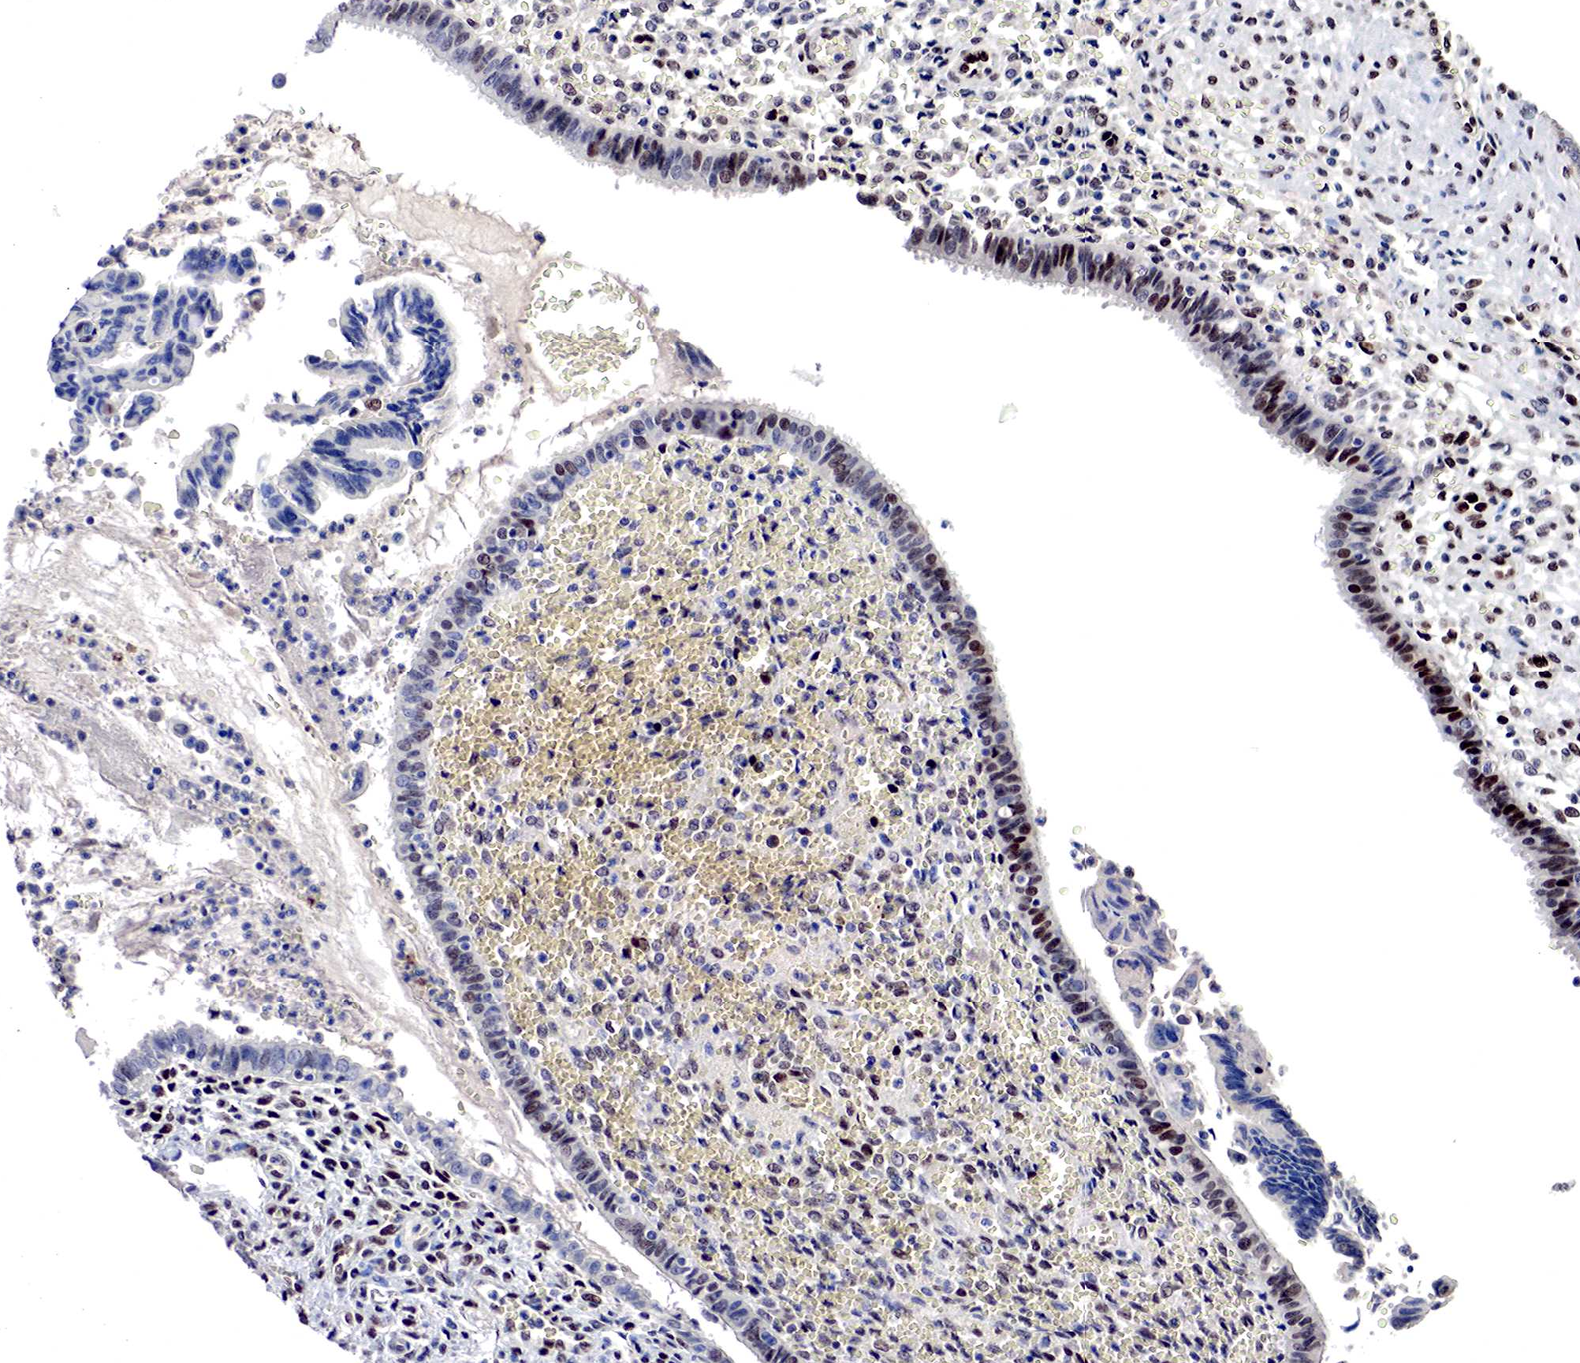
{"staining": {"intensity": "moderate", "quantity": "<25%", "location": "nuclear"}, "tissue": "cervical cancer", "cell_type": "Tumor cells", "image_type": "cancer", "snomed": [{"axis": "morphology", "description": "Normal tissue, NOS"}, {"axis": "morphology", "description": "Adenocarcinoma, NOS"}, {"axis": "topography", "description": "Cervix"}], "caption": "A brown stain shows moderate nuclear staining of a protein in cervical cancer (adenocarcinoma) tumor cells.", "gene": "DACH2", "patient": {"sex": "female", "age": 34}}